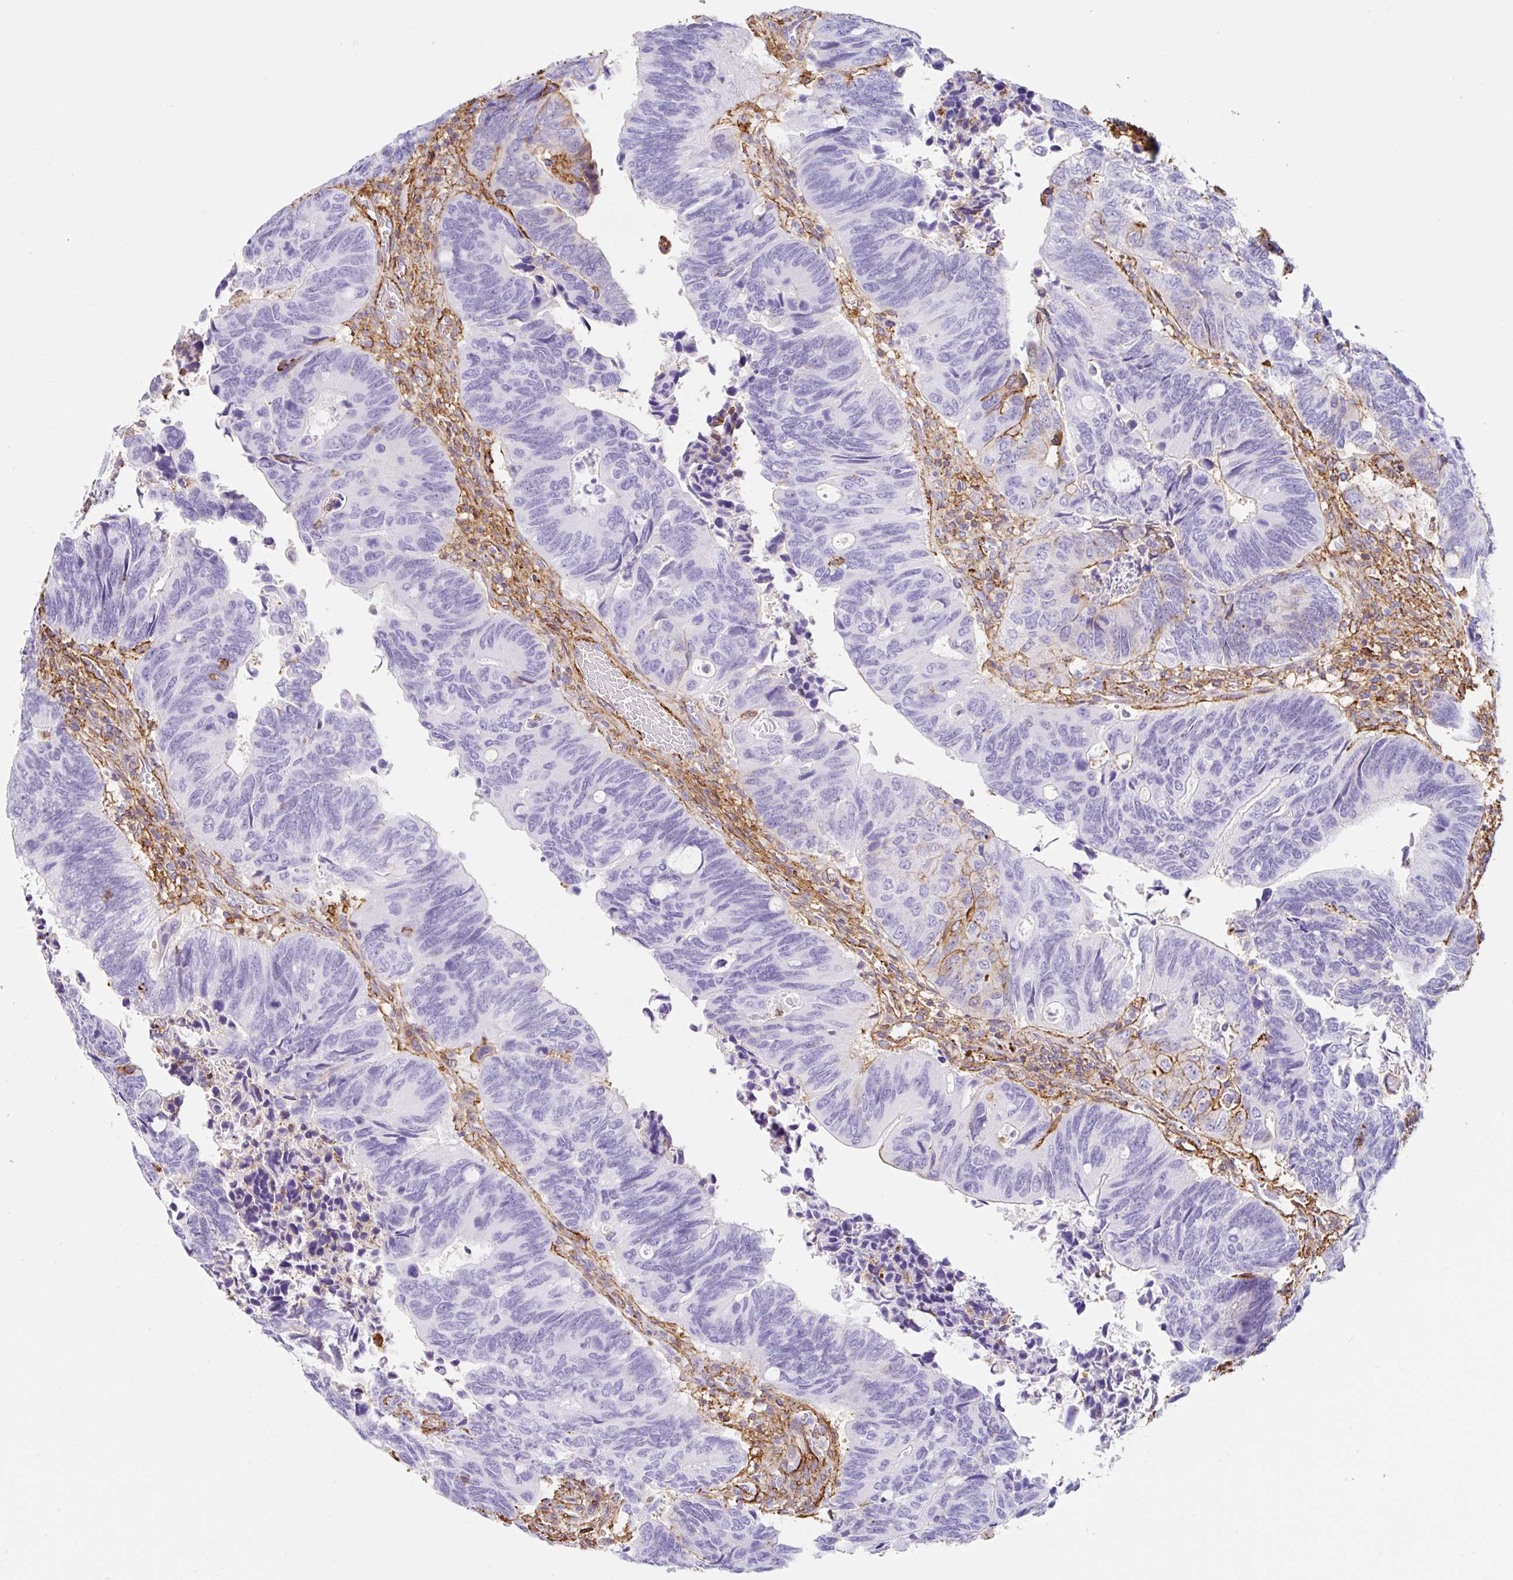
{"staining": {"intensity": "negative", "quantity": "none", "location": "none"}, "tissue": "colorectal cancer", "cell_type": "Tumor cells", "image_type": "cancer", "snomed": [{"axis": "morphology", "description": "Adenocarcinoma, NOS"}, {"axis": "topography", "description": "Colon"}], "caption": "This image is of colorectal cancer stained with immunohistochemistry to label a protein in brown with the nuclei are counter-stained blue. There is no staining in tumor cells.", "gene": "MTTP", "patient": {"sex": "male", "age": 87}}